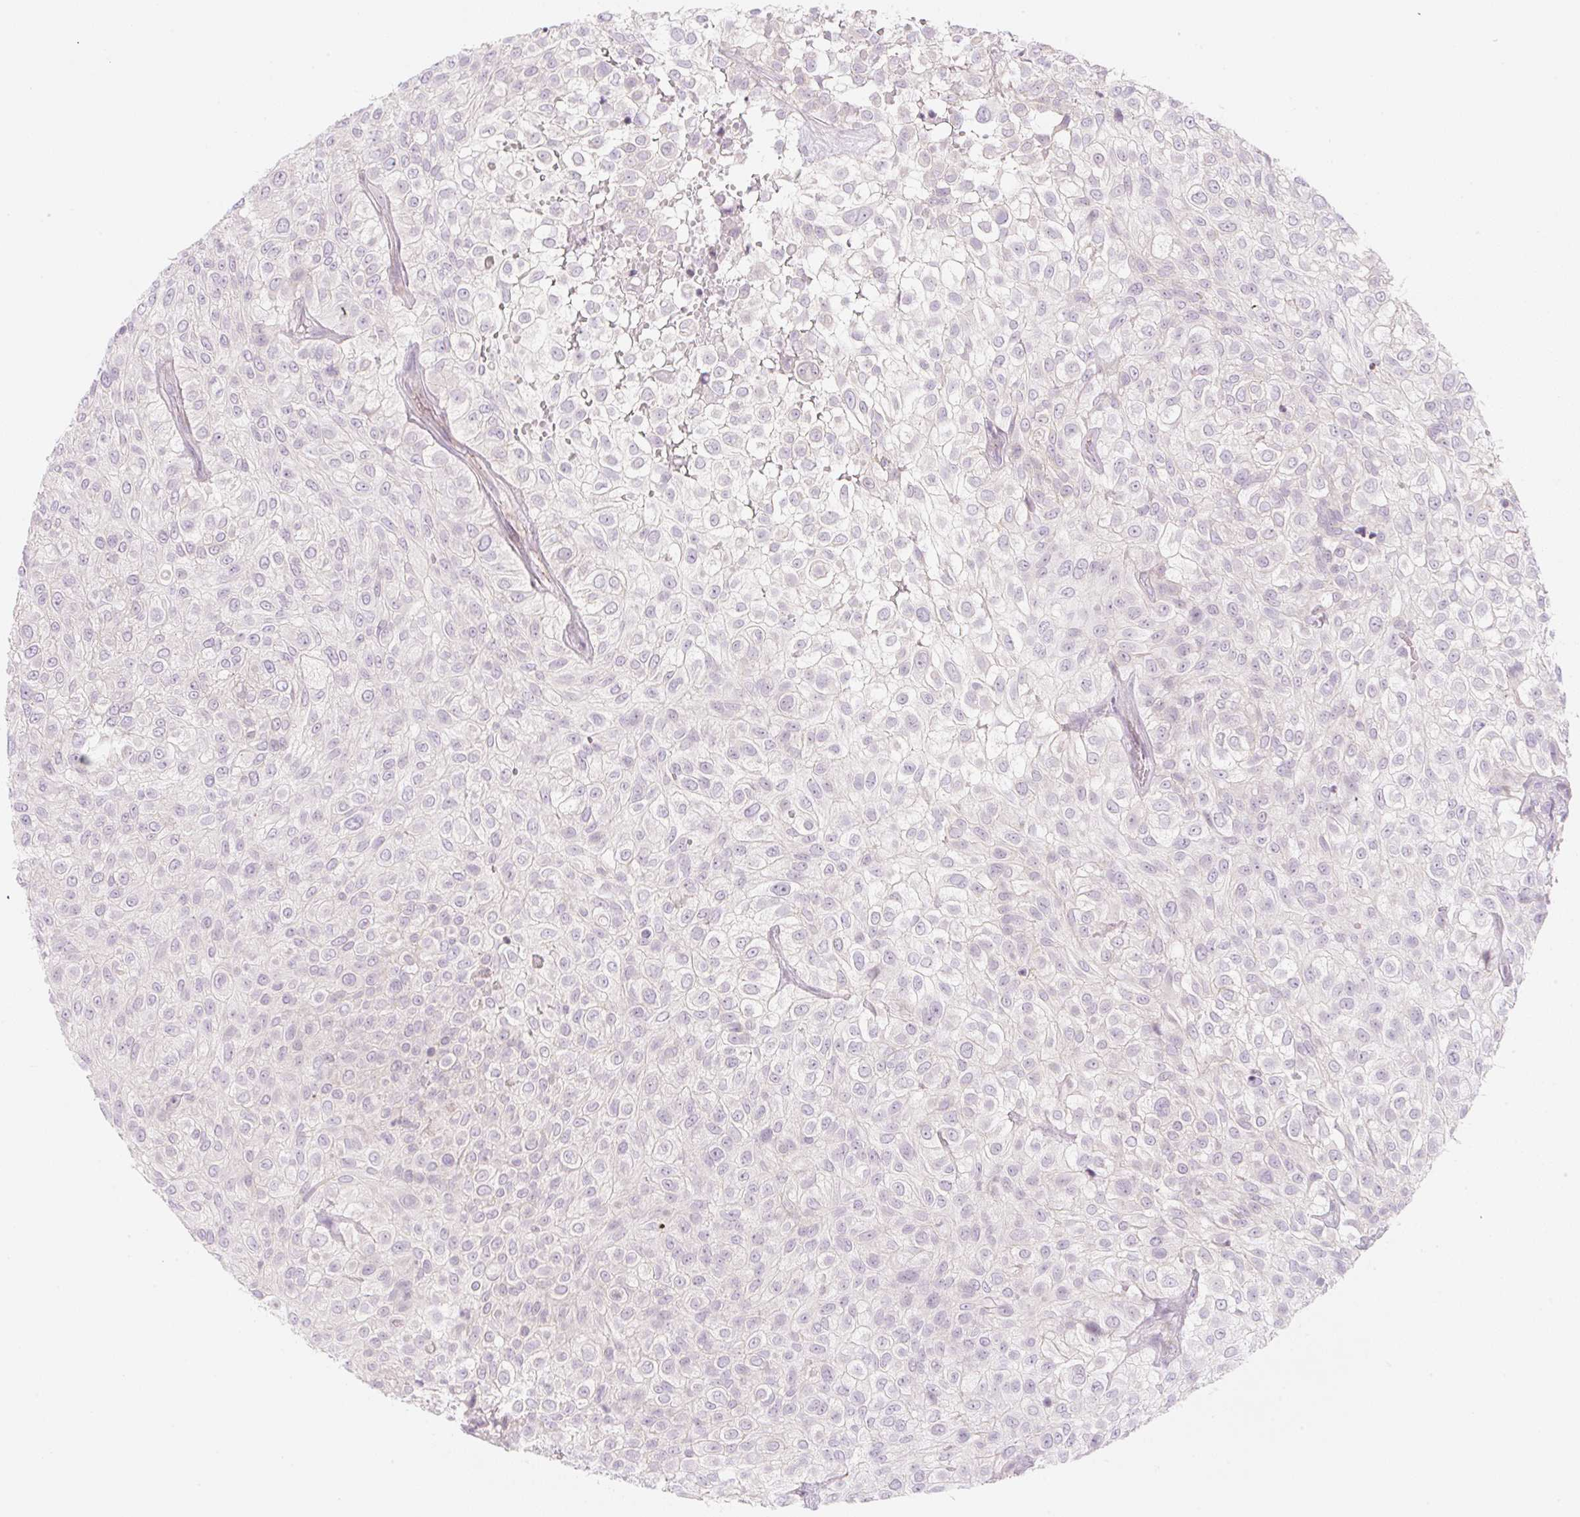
{"staining": {"intensity": "negative", "quantity": "none", "location": "none"}, "tissue": "urothelial cancer", "cell_type": "Tumor cells", "image_type": "cancer", "snomed": [{"axis": "morphology", "description": "Urothelial carcinoma, High grade"}, {"axis": "topography", "description": "Urinary bladder"}], "caption": "A histopathology image of urothelial cancer stained for a protein reveals no brown staining in tumor cells.", "gene": "CASKIN1", "patient": {"sex": "male", "age": 56}}